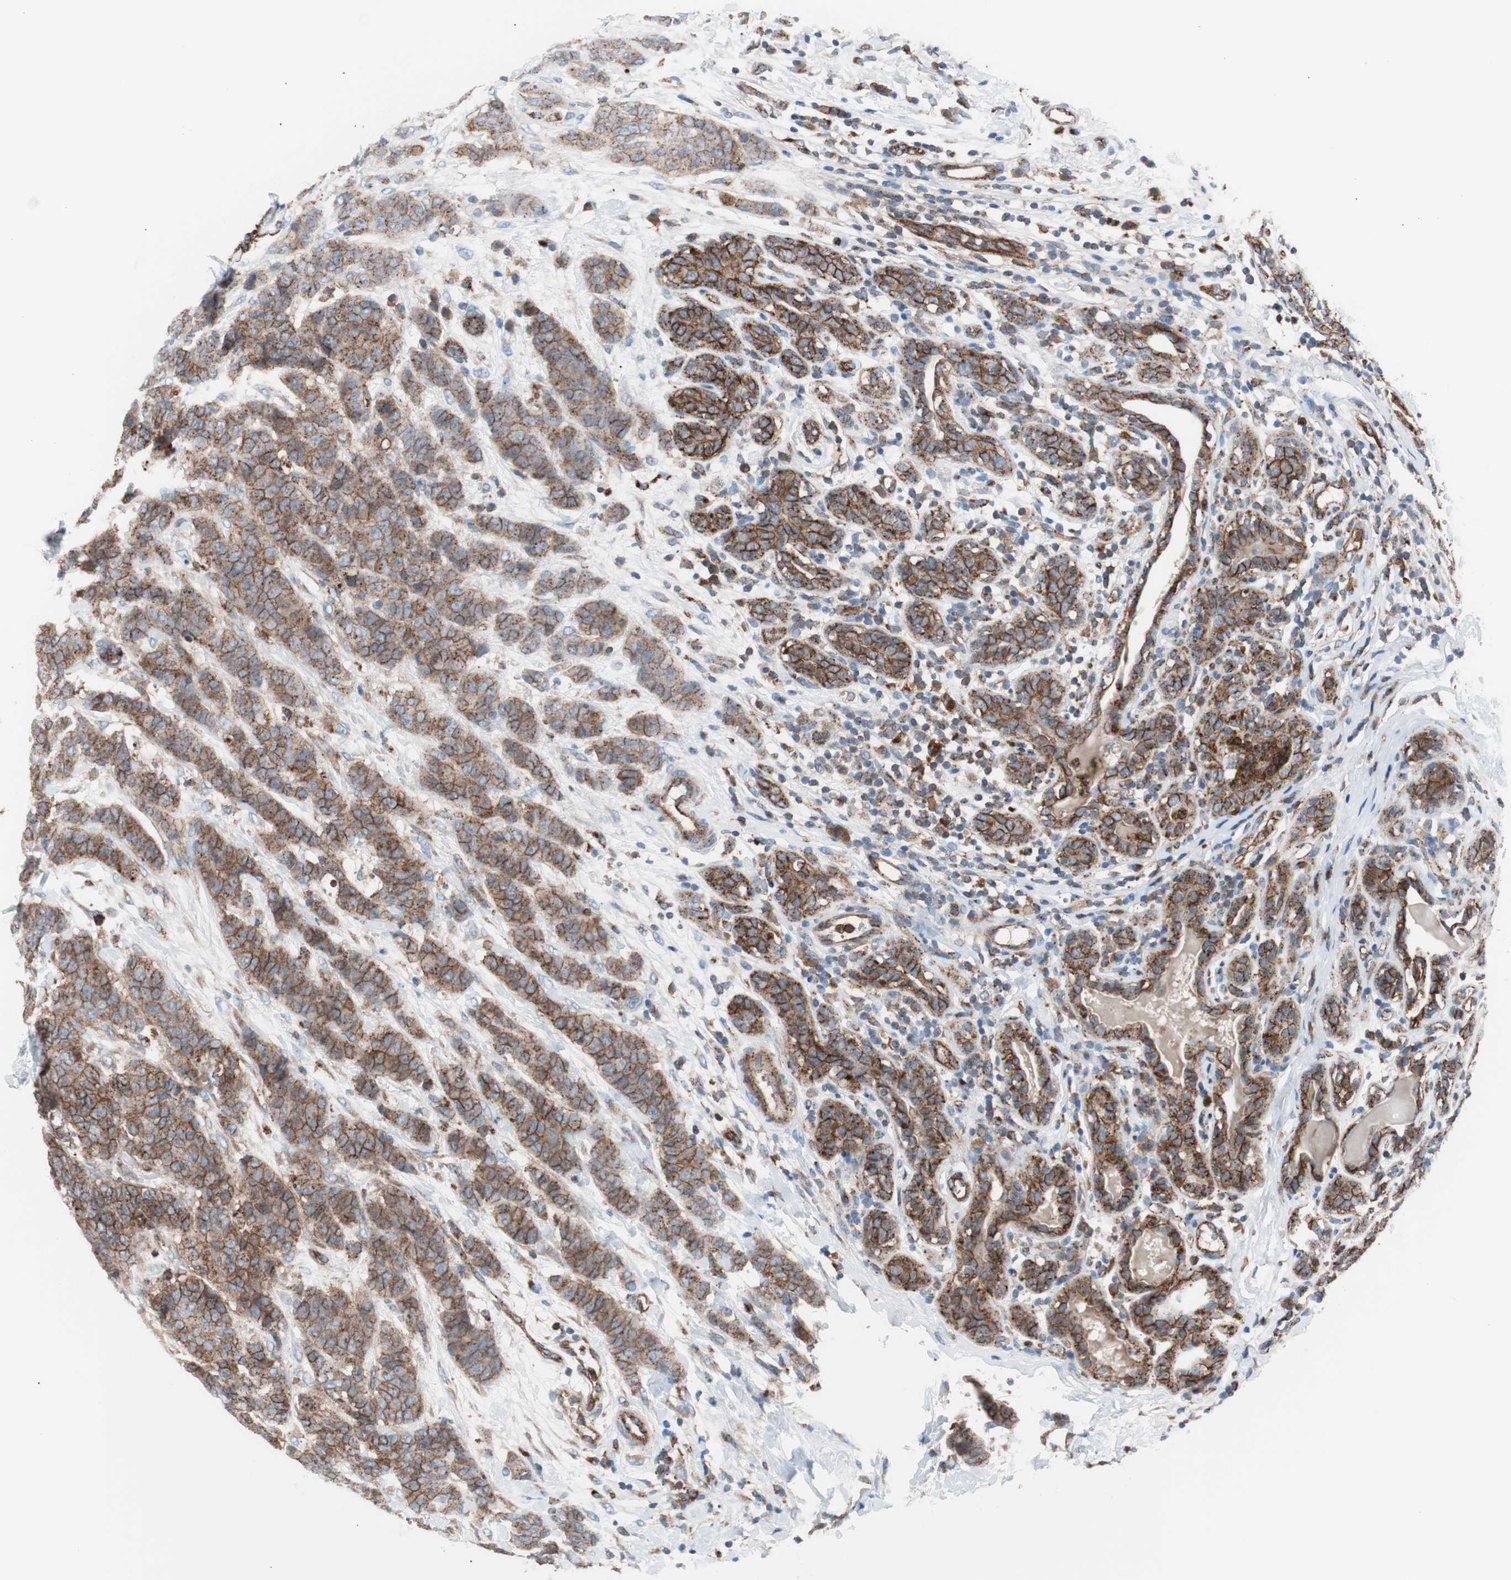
{"staining": {"intensity": "moderate", "quantity": ">75%", "location": "cytoplasmic/membranous"}, "tissue": "breast cancer", "cell_type": "Tumor cells", "image_type": "cancer", "snomed": [{"axis": "morphology", "description": "Duct carcinoma"}, {"axis": "topography", "description": "Breast"}], "caption": "Tumor cells exhibit medium levels of moderate cytoplasmic/membranous expression in approximately >75% of cells in human breast infiltrating ductal carcinoma. The staining is performed using DAB (3,3'-diaminobenzidine) brown chromogen to label protein expression. The nuclei are counter-stained blue using hematoxylin.", "gene": "FLOT2", "patient": {"sex": "female", "age": 40}}